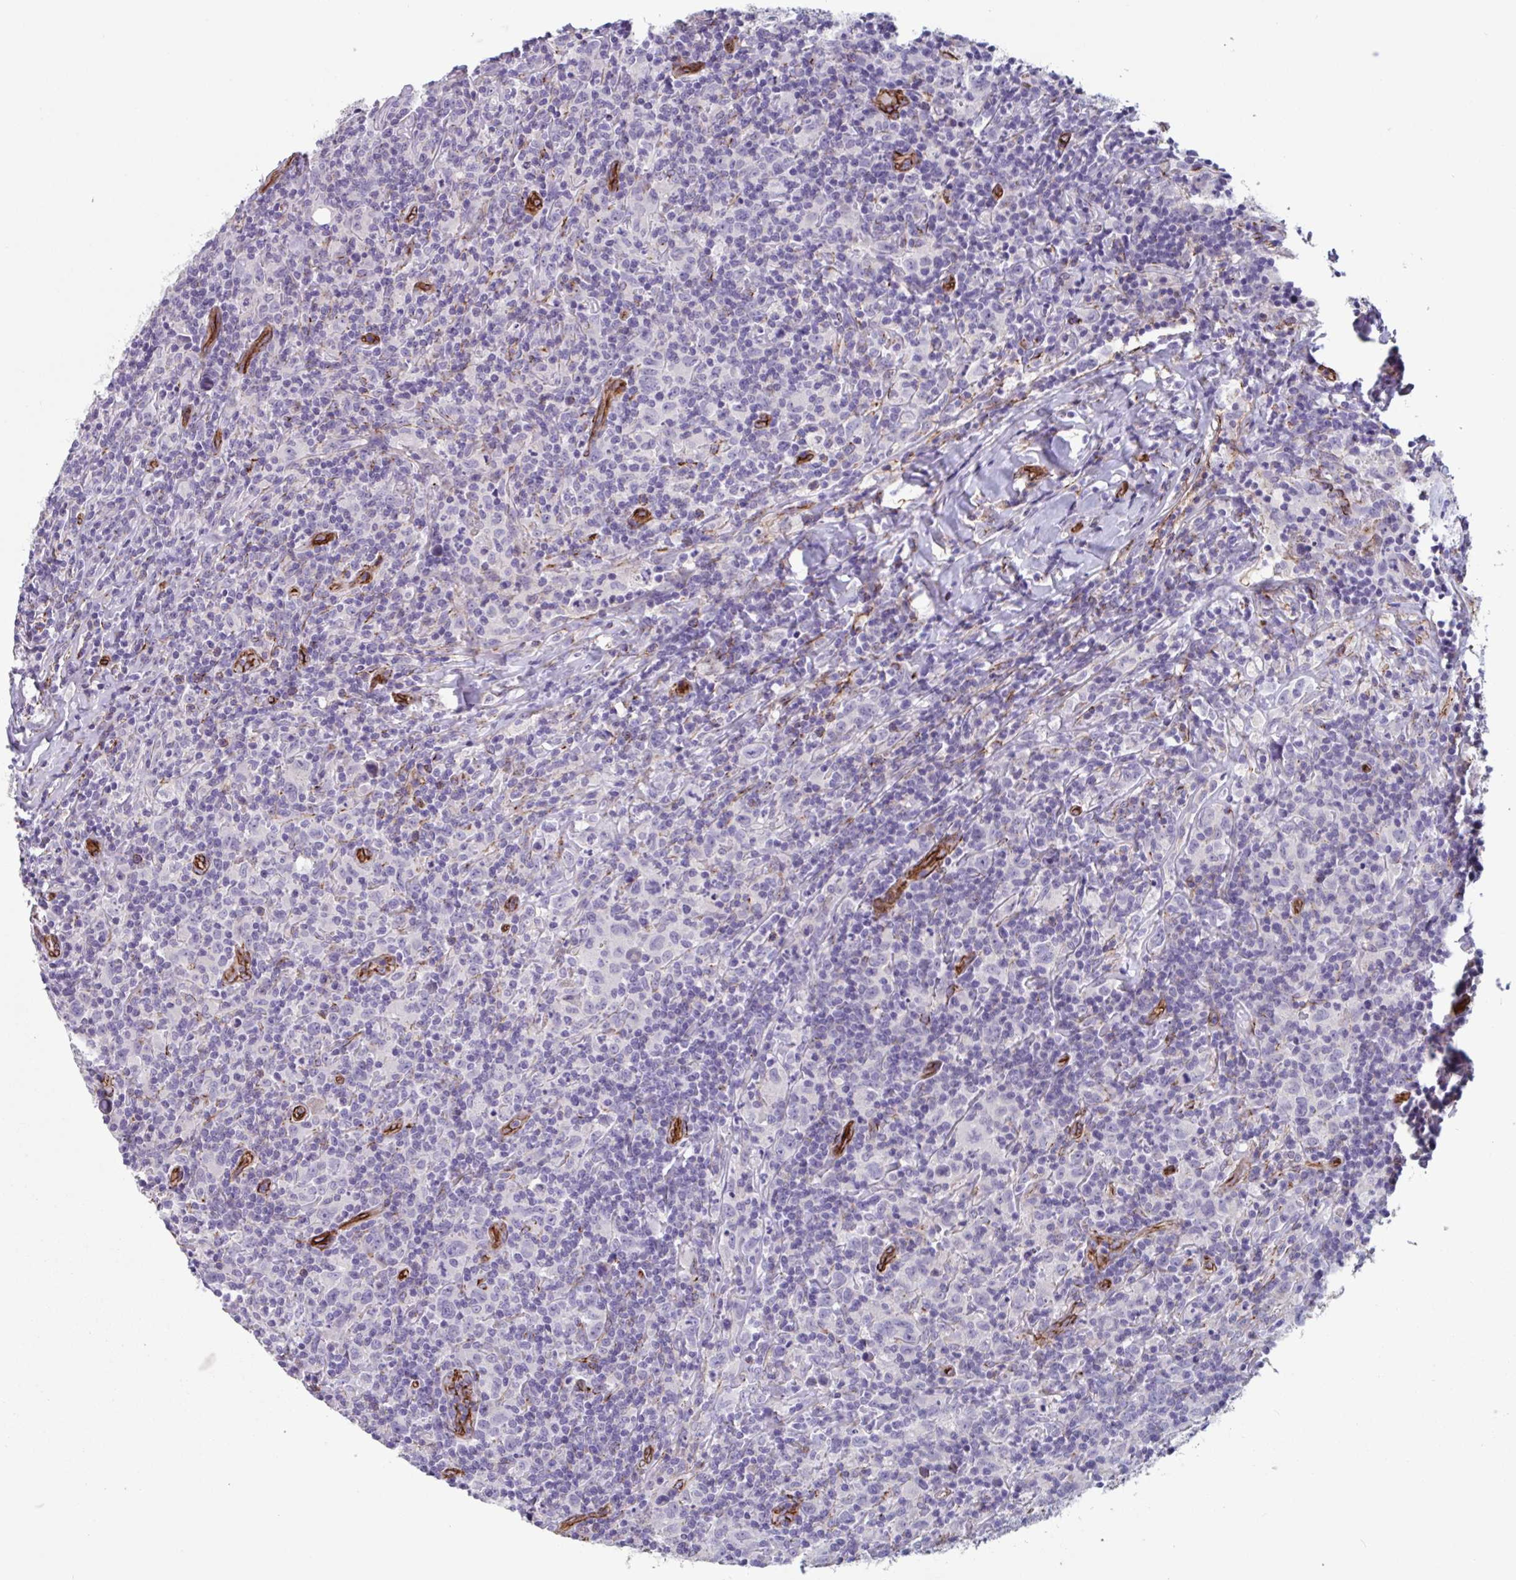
{"staining": {"intensity": "negative", "quantity": "none", "location": "none"}, "tissue": "lymphoma", "cell_type": "Tumor cells", "image_type": "cancer", "snomed": [{"axis": "morphology", "description": "Hodgkin's disease, NOS"}, {"axis": "topography", "description": "Lymph node"}], "caption": "Immunohistochemistry (IHC) of Hodgkin's disease displays no staining in tumor cells.", "gene": "CITED4", "patient": {"sex": "female", "age": 18}}